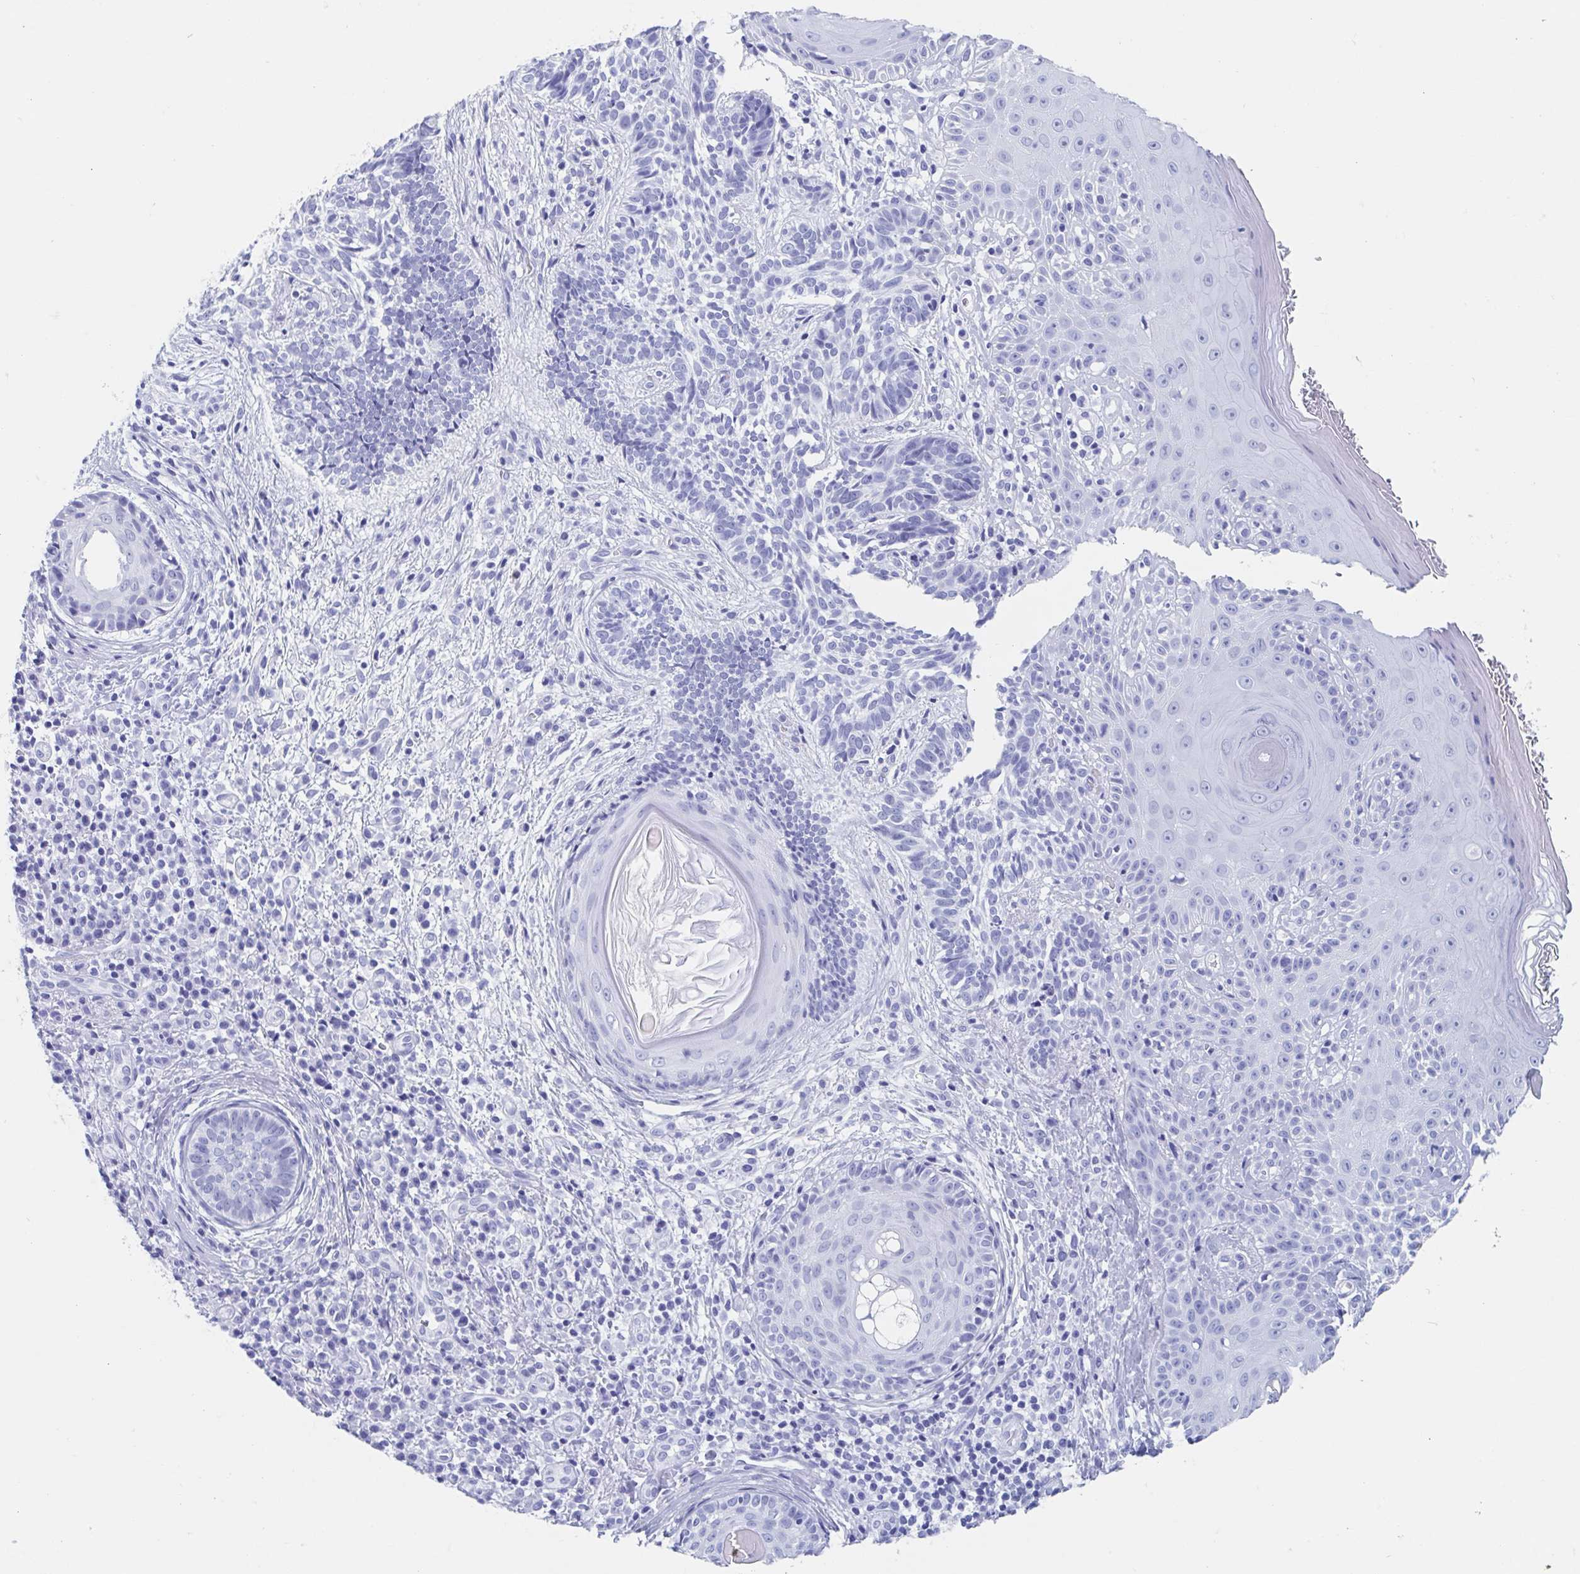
{"staining": {"intensity": "negative", "quantity": "none", "location": "none"}, "tissue": "skin cancer", "cell_type": "Tumor cells", "image_type": "cancer", "snomed": [{"axis": "morphology", "description": "Basal cell carcinoma"}, {"axis": "topography", "description": "Skin"}], "caption": "The immunohistochemistry micrograph has no significant staining in tumor cells of skin cancer (basal cell carcinoma) tissue.", "gene": "HDGFL1", "patient": {"sex": "male", "age": 65}}